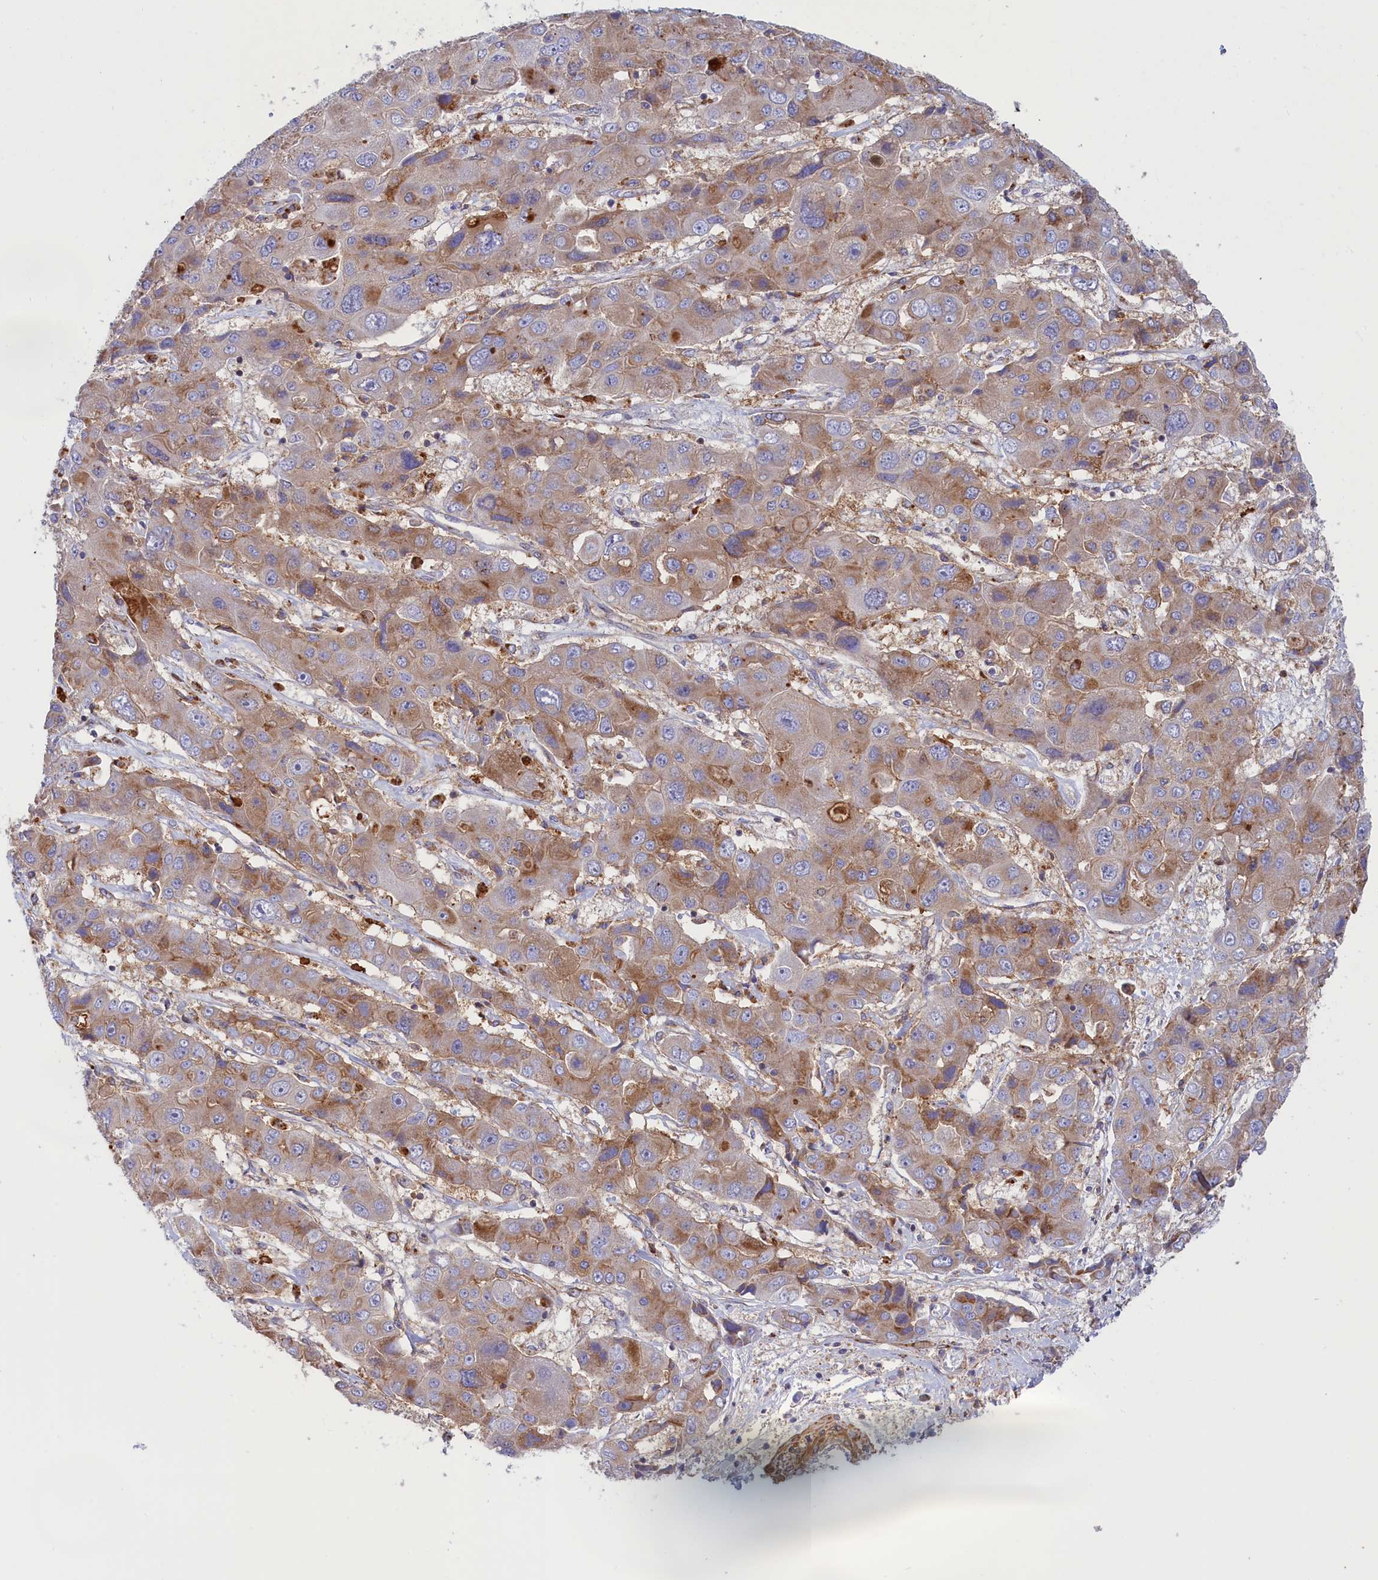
{"staining": {"intensity": "moderate", "quantity": "25%-75%", "location": "cytoplasmic/membranous"}, "tissue": "liver cancer", "cell_type": "Tumor cells", "image_type": "cancer", "snomed": [{"axis": "morphology", "description": "Cholangiocarcinoma"}, {"axis": "topography", "description": "Liver"}], "caption": "High-magnification brightfield microscopy of liver cancer (cholangiocarcinoma) stained with DAB (brown) and counterstained with hematoxylin (blue). tumor cells exhibit moderate cytoplasmic/membranous staining is present in approximately25%-75% of cells.", "gene": "SCAMP4", "patient": {"sex": "male", "age": 67}}